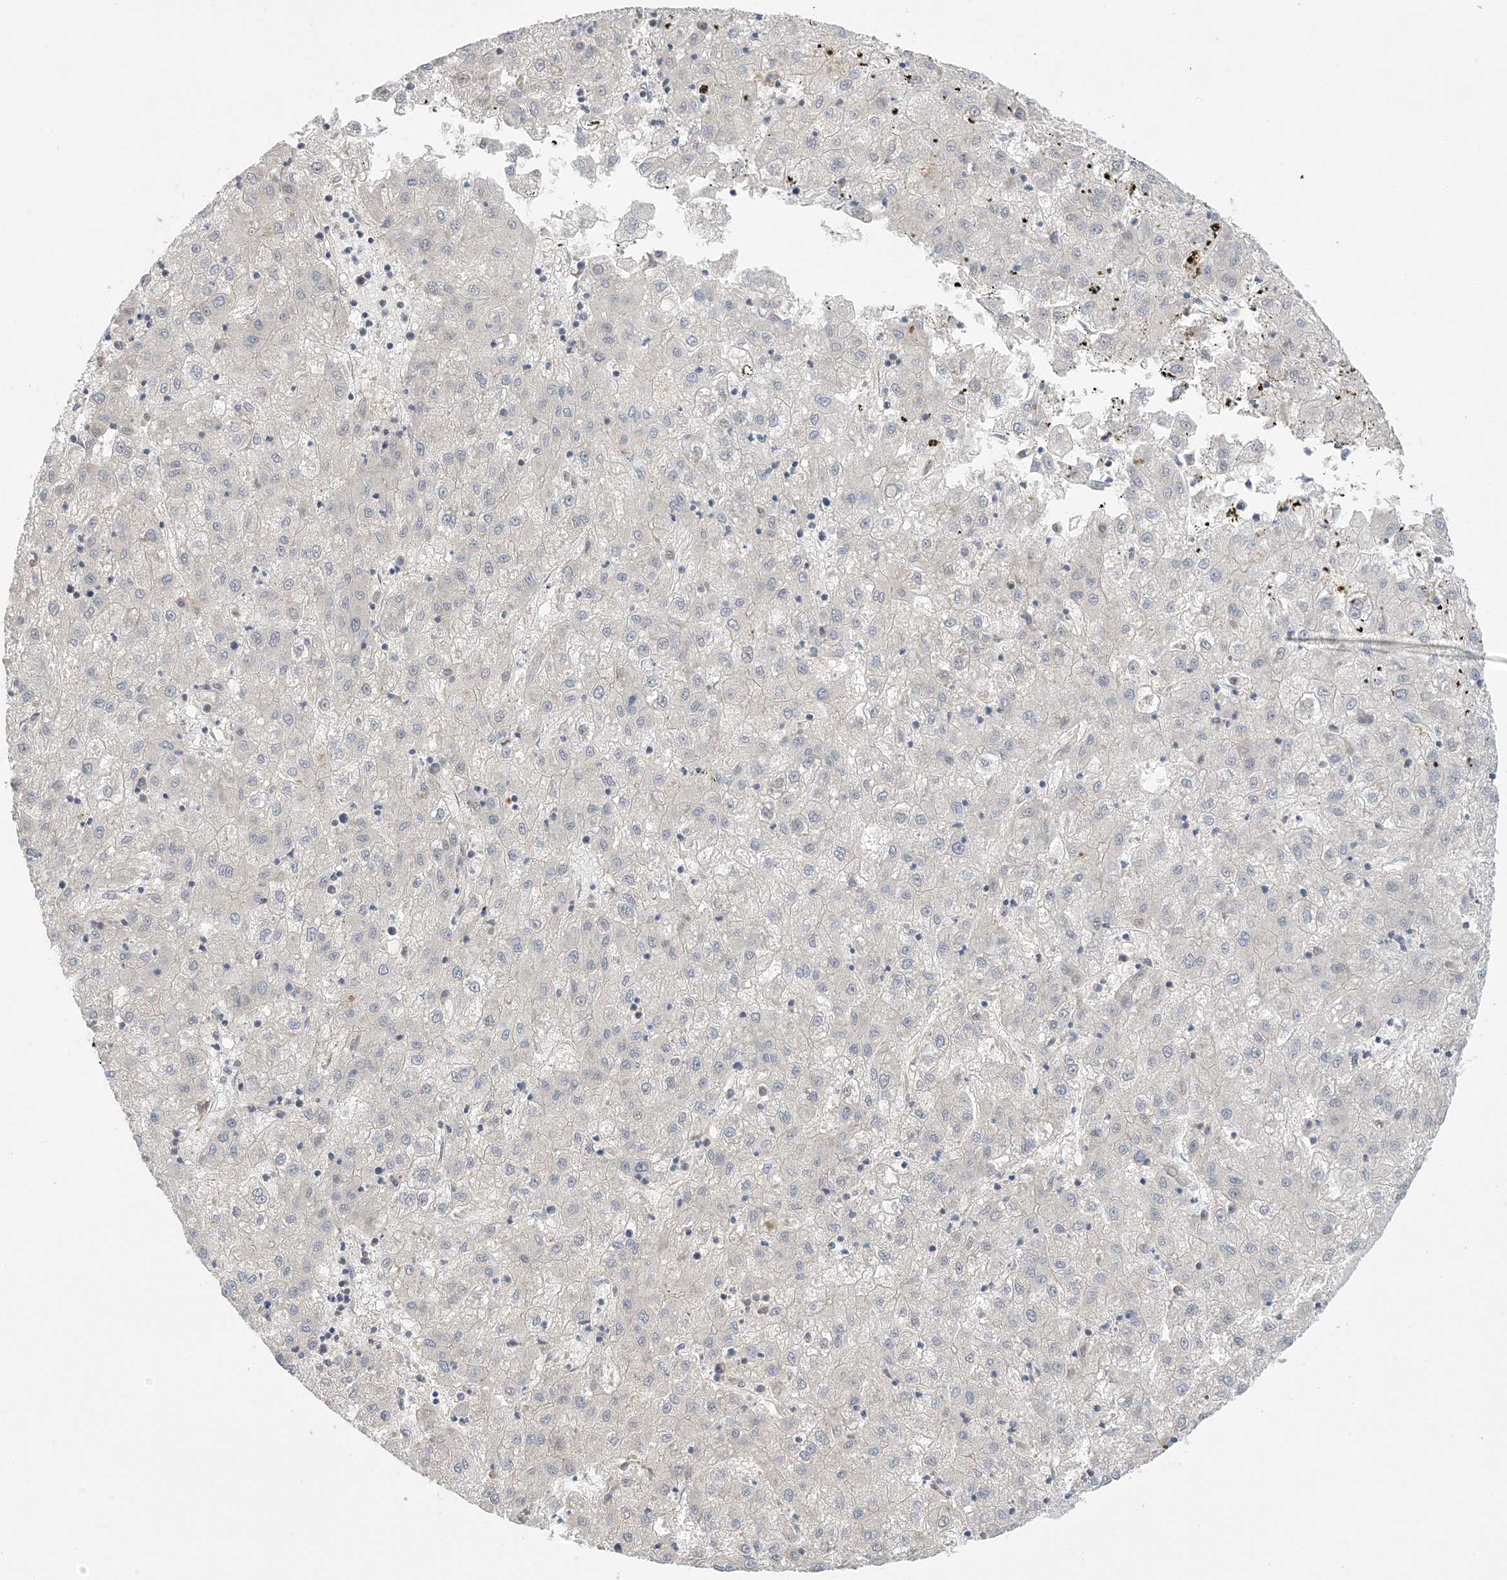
{"staining": {"intensity": "negative", "quantity": "none", "location": "none"}, "tissue": "liver cancer", "cell_type": "Tumor cells", "image_type": "cancer", "snomed": [{"axis": "morphology", "description": "Carcinoma, Hepatocellular, NOS"}, {"axis": "topography", "description": "Liver"}], "caption": "This is an immunohistochemistry image of human liver hepatocellular carcinoma. There is no positivity in tumor cells.", "gene": "WDR26", "patient": {"sex": "male", "age": 72}}